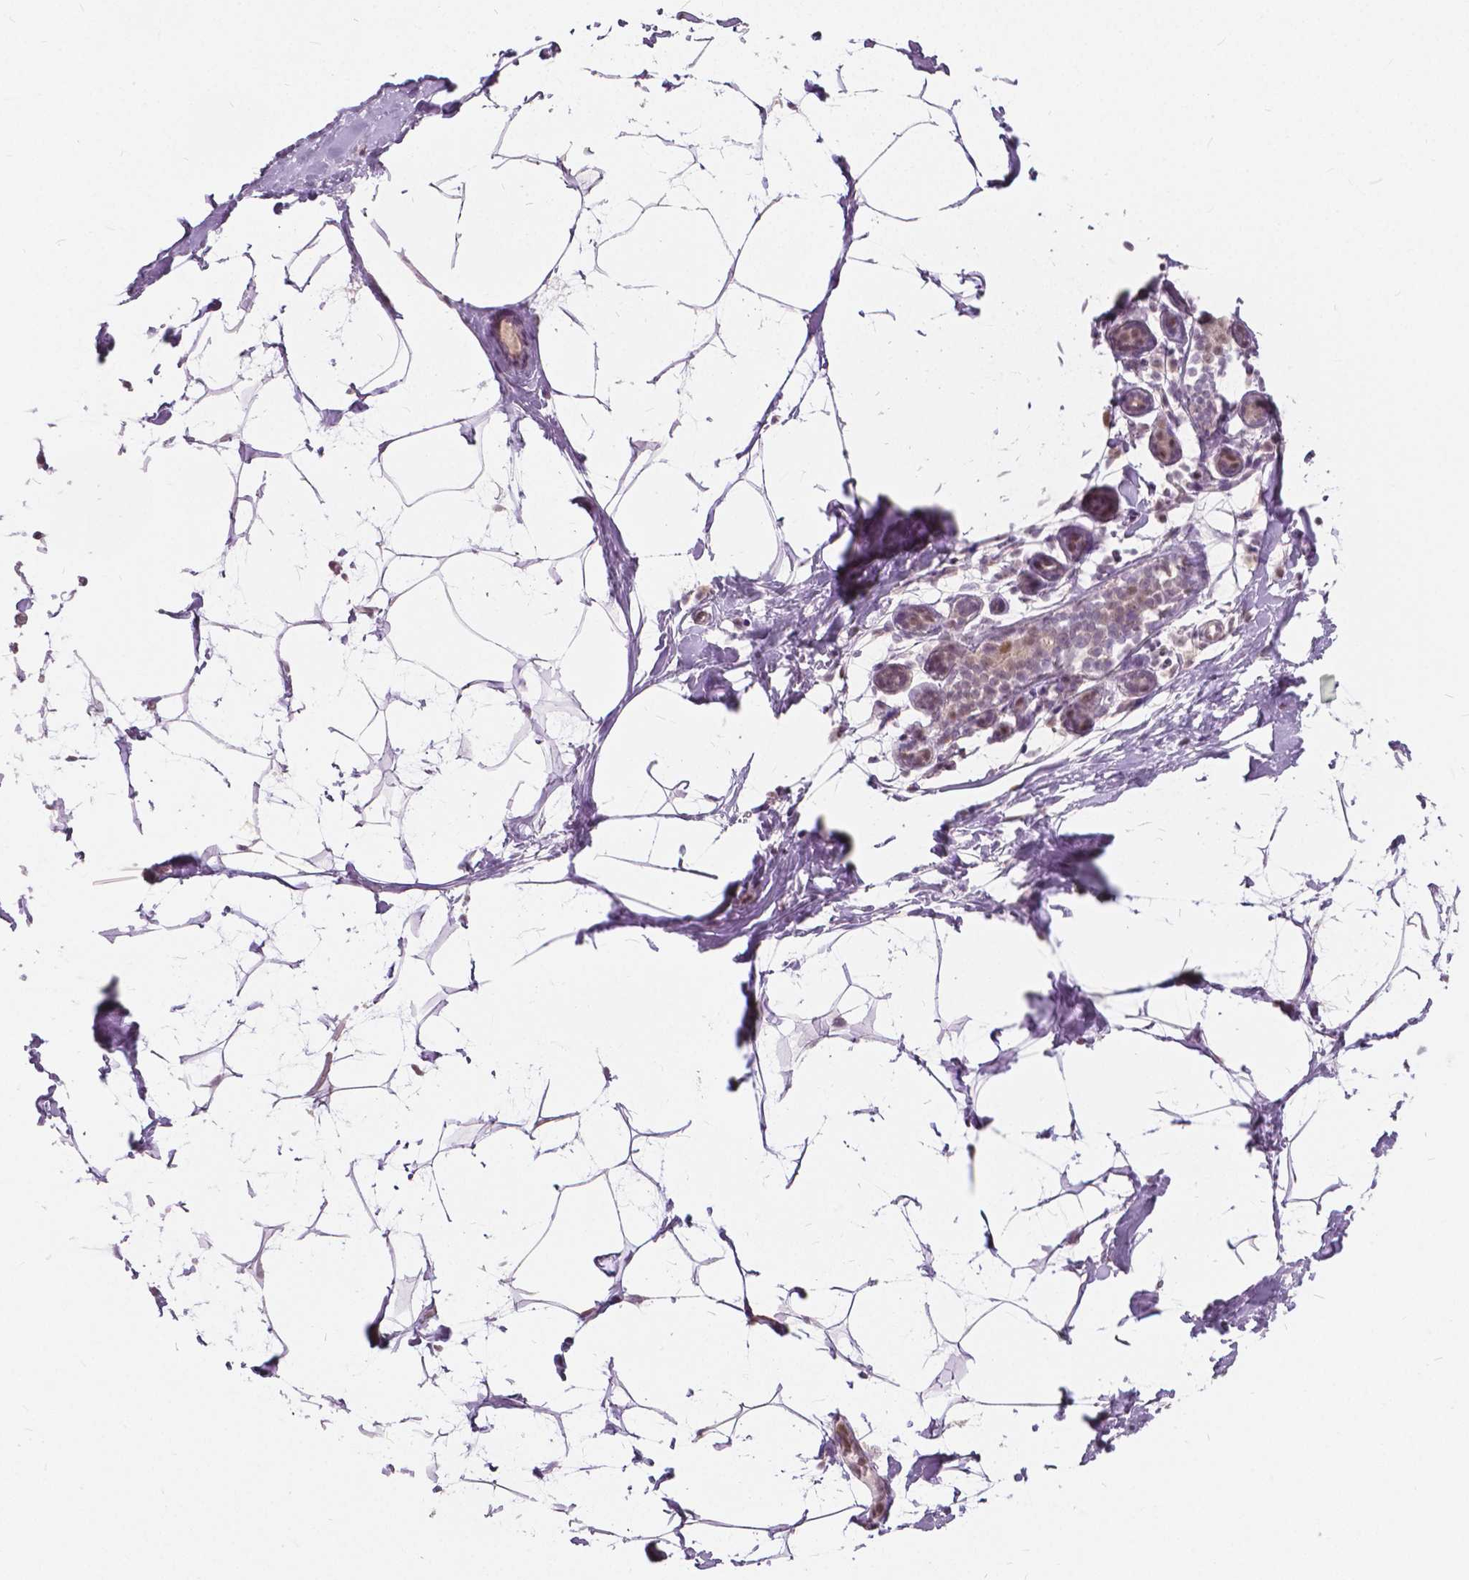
{"staining": {"intensity": "moderate", "quantity": "25%-75%", "location": "nuclear"}, "tissue": "breast", "cell_type": "Adipocytes", "image_type": "normal", "snomed": [{"axis": "morphology", "description": "Normal tissue, NOS"}, {"axis": "topography", "description": "Breast"}], "caption": "Adipocytes reveal medium levels of moderate nuclear positivity in approximately 25%-75% of cells in benign human breast.", "gene": "DLX6", "patient": {"sex": "female", "age": 32}}